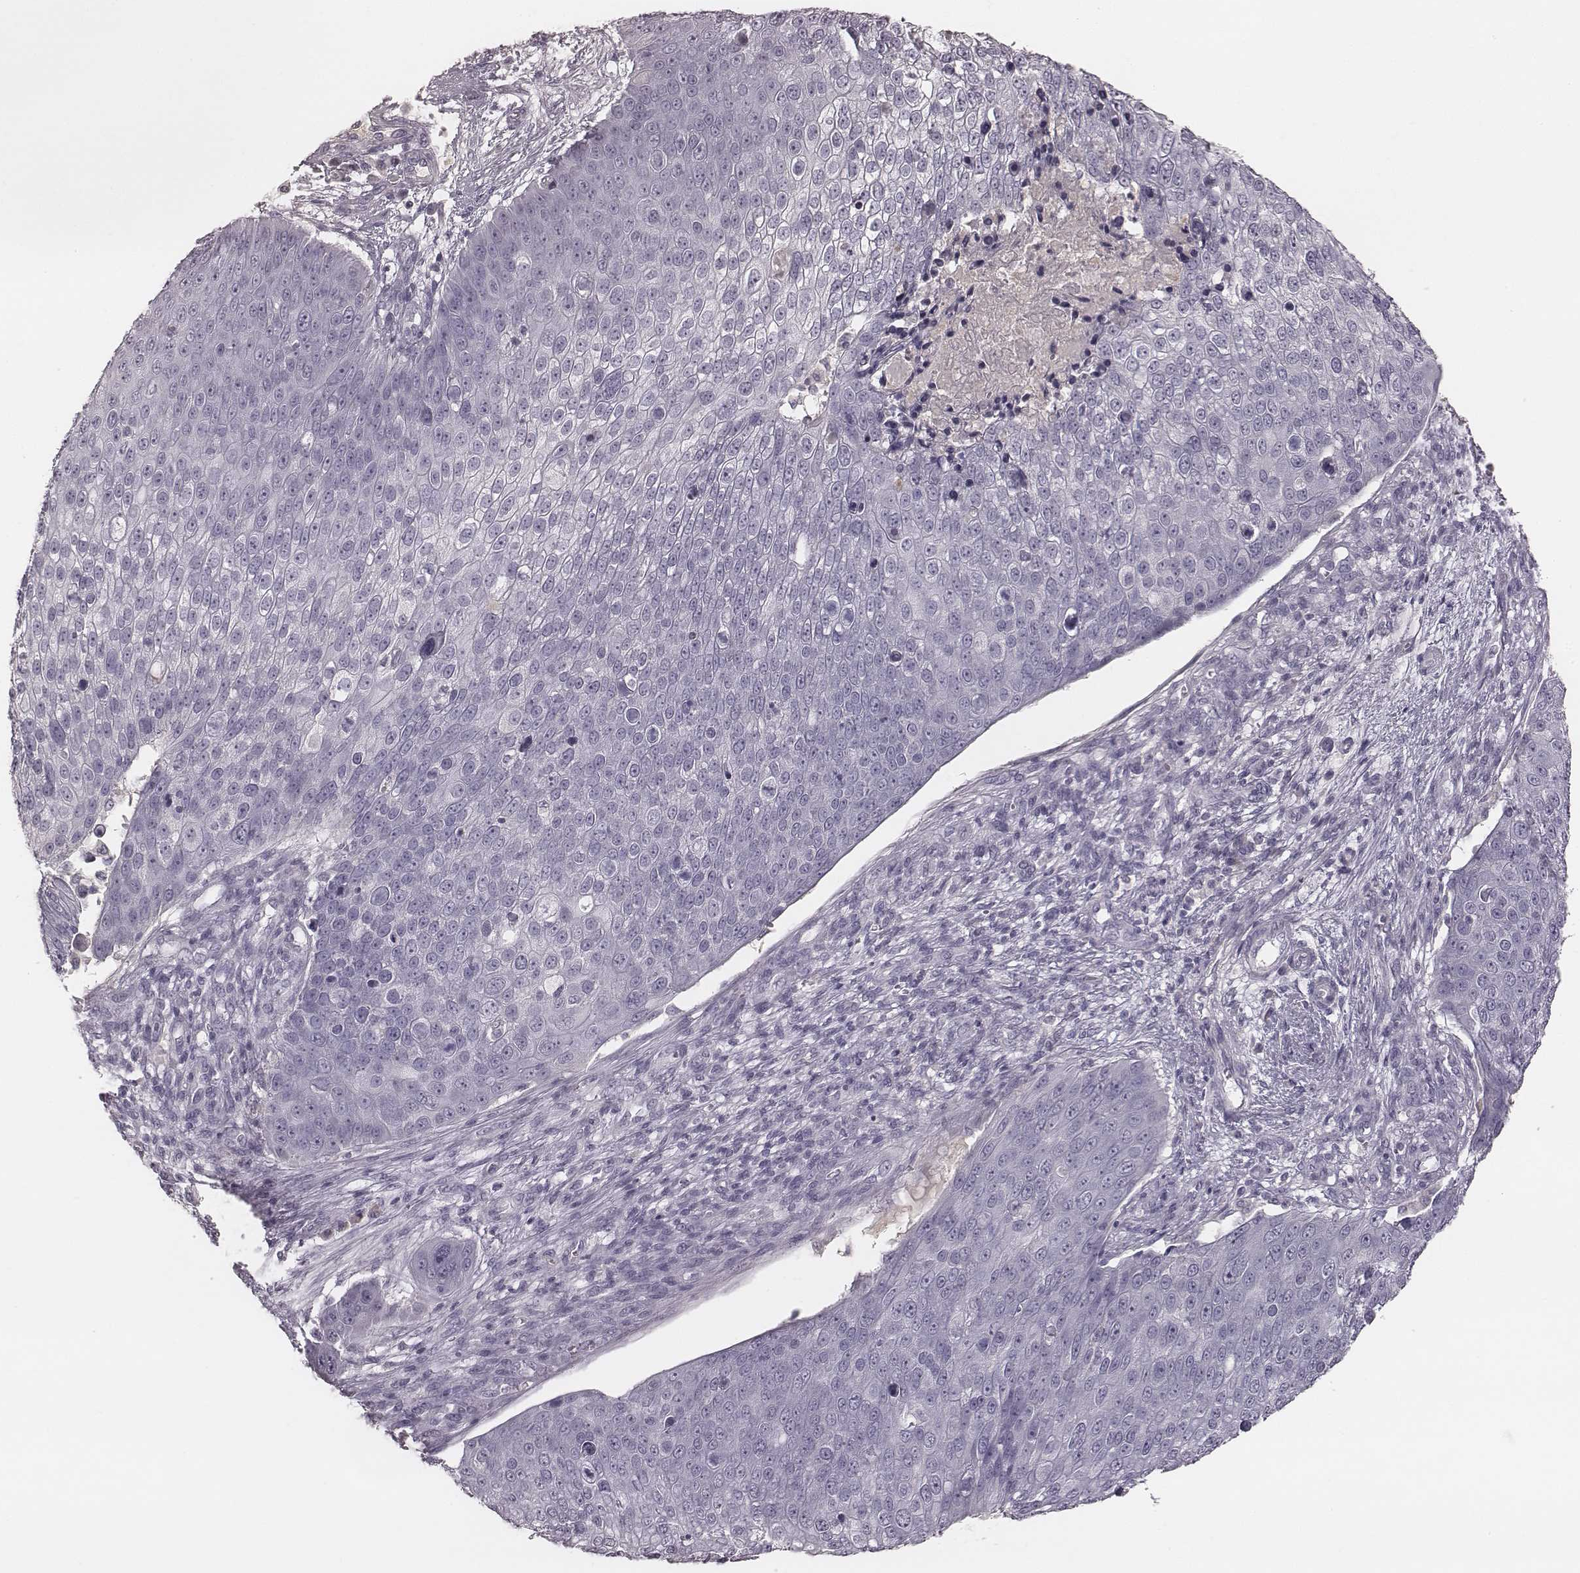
{"staining": {"intensity": "negative", "quantity": "none", "location": "none"}, "tissue": "skin cancer", "cell_type": "Tumor cells", "image_type": "cancer", "snomed": [{"axis": "morphology", "description": "Squamous cell carcinoma, NOS"}, {"axis": "topography", "description": "Skin"}], "caption": "Protein analysis of skin squamous cell carcinoma reveals no significant positivity in tumor cells. (DAB IHC with hematoxylin counter stain).", "gene": "SMIM24", "patient": {"sex": "male", "age": 71}}